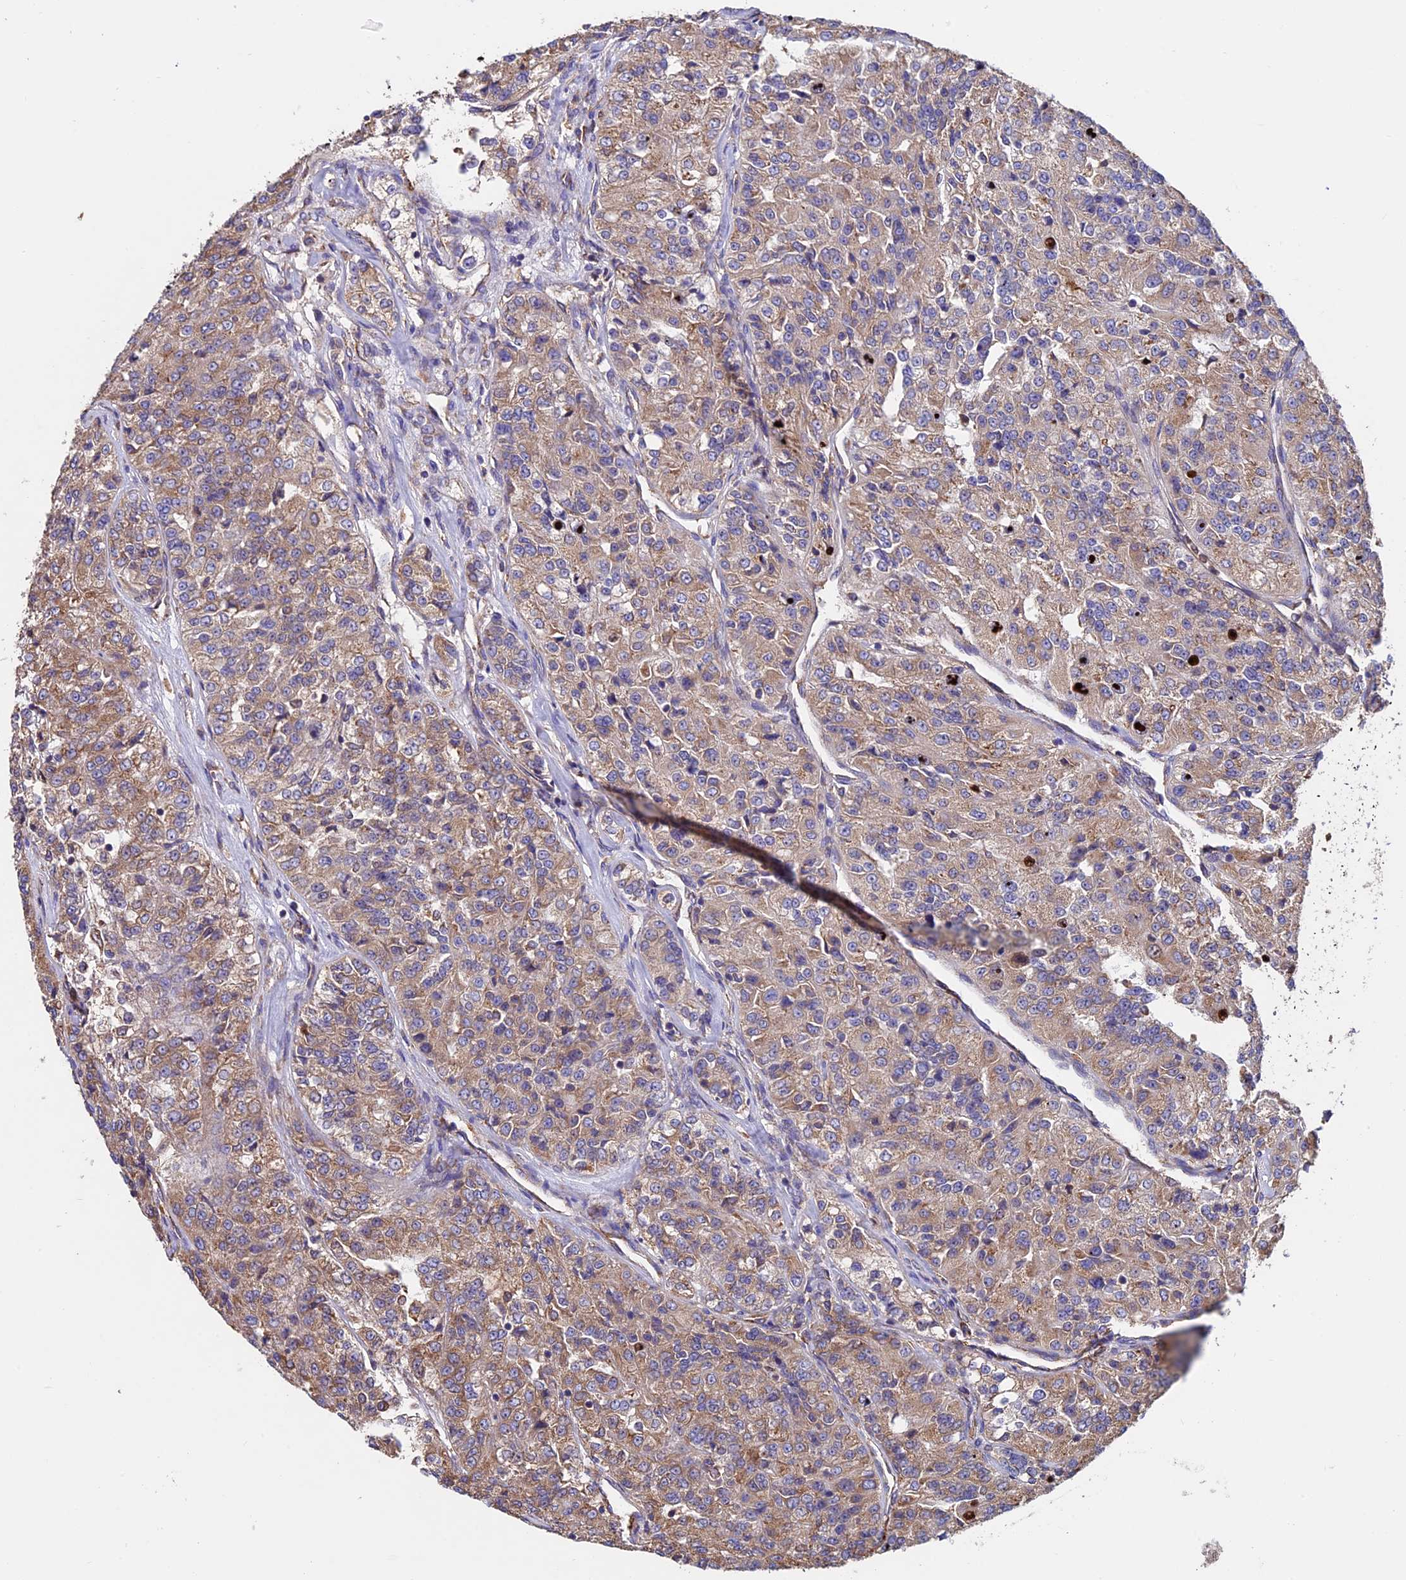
{"staining": {"intensity": "moderate", "quantity": ">75%", "location": "cytoplasmic/membranous"}, "tissue": "renal cancer", "cell_type": "Tumor cells", "image_type": "cancer", "snomed": [{"axis": "morphology", "description": "Adenocarcinoma, NOS"}, {"axis": "topography", "description": "Kidney"}], "caption": "Brown immunohistochemical staining in adenocarcinoma (renal) reveals moderate cytoplasmic/membranous positivity in approximately >75% of tumor cells. The staining was performed using DAB (3,3'-diaminobenzidine) to visualize the protein expression in brown, while the nuclei were stained in blue with hematoxylin (Magnification: 20x).", "gene": "BTBD3", "patient": {"sex": "female", "age": 63}}